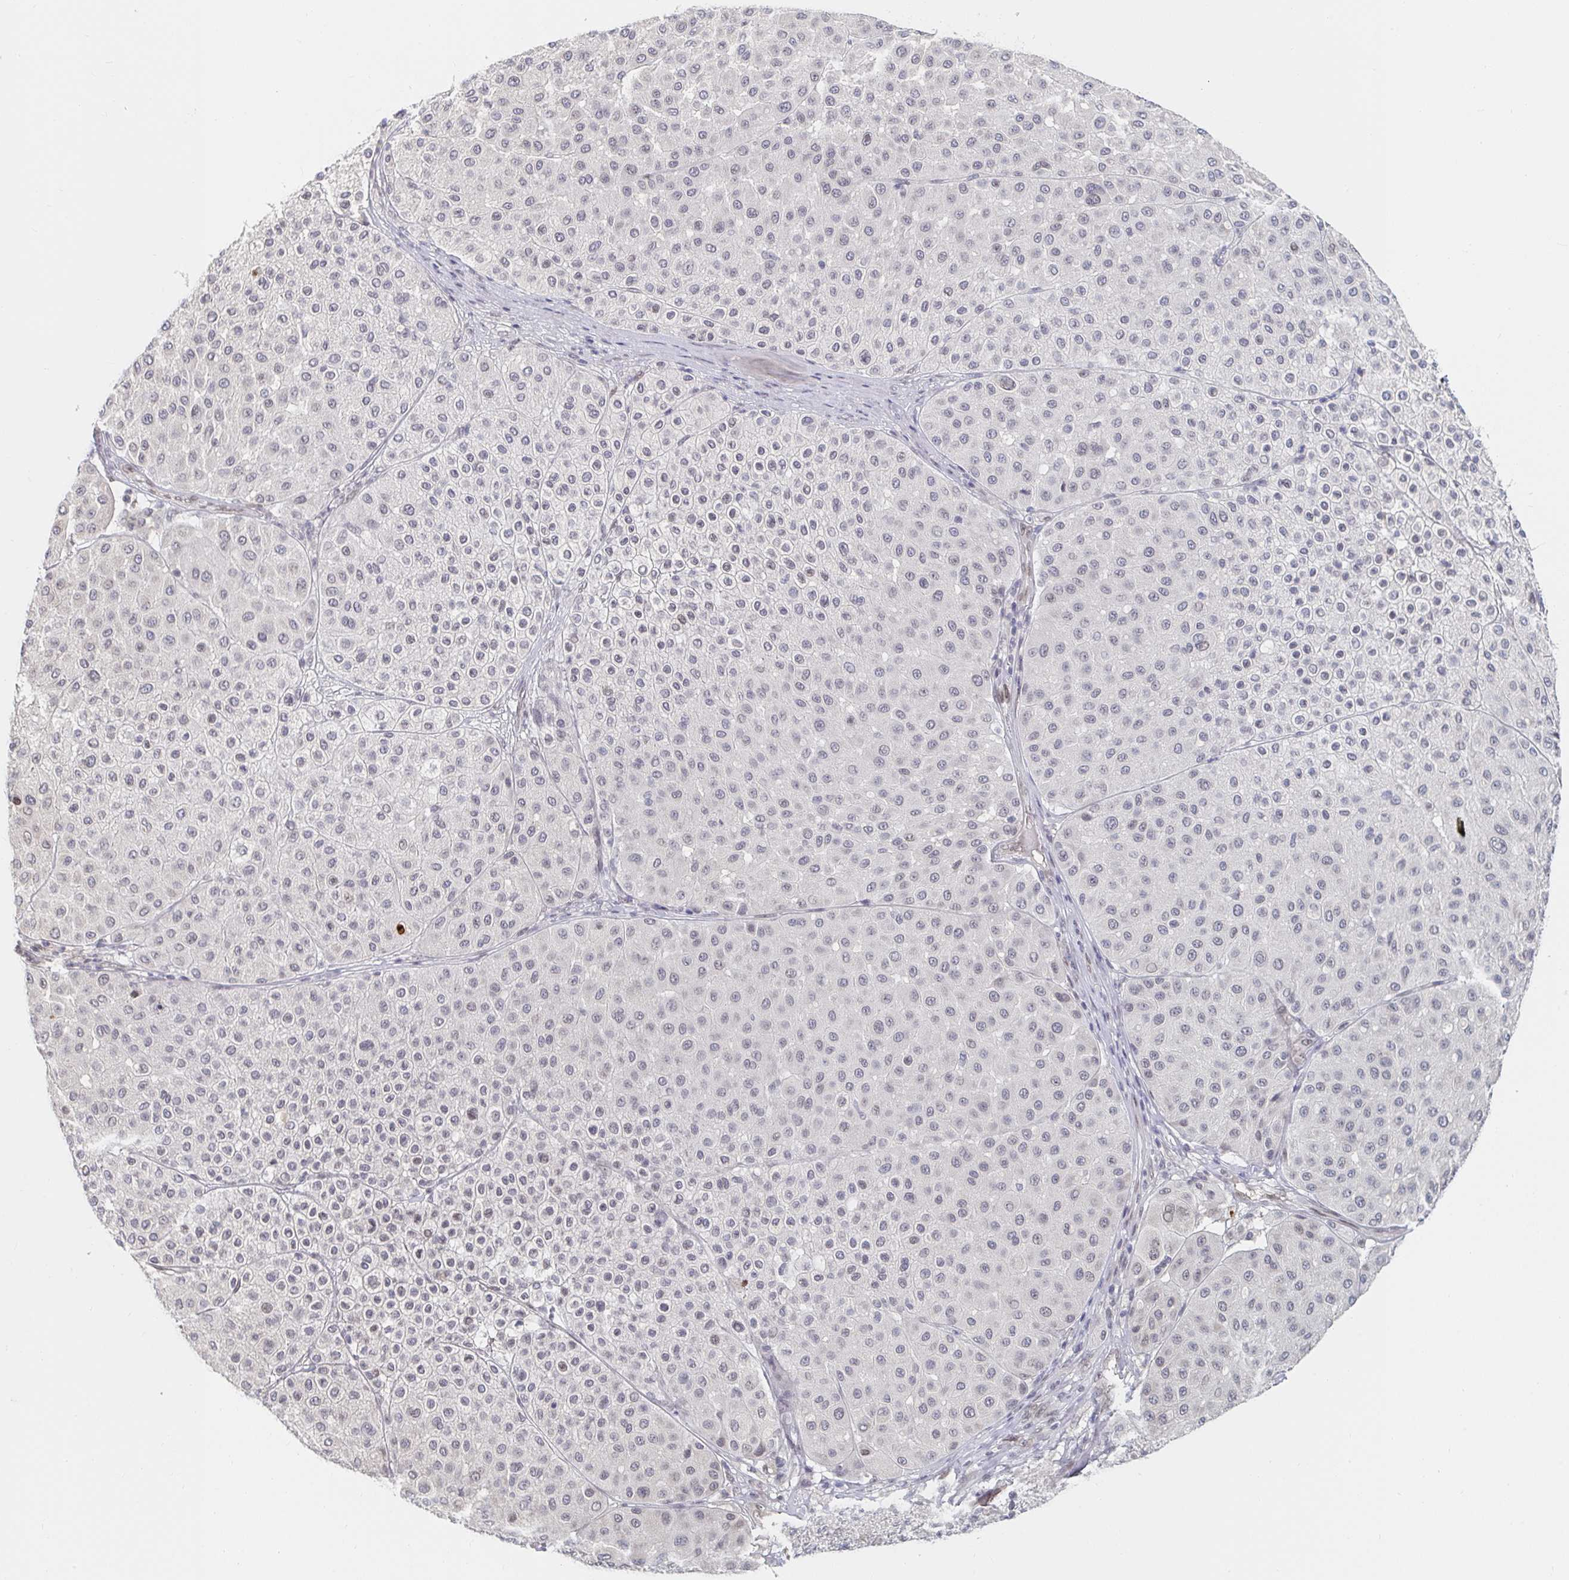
{"staining": {"intensity": "weak", "quantity": "<25%", "location": "nuclear"}, "tissue": "melanoma", "cell_type": "Tumor cells", "image_type": "cancer", "snomed": [{"axis": "morphology", "description": "Malignant melanoma, Metastatic site"}, {"axis": "topography", "description": "Smooth muscle"}], "caption": "Tumor cells show no significant protein expression in malignant melanoma (metastatic site).", "gene": "CHD2", "patient": {"sex": "male", "age": 41}}